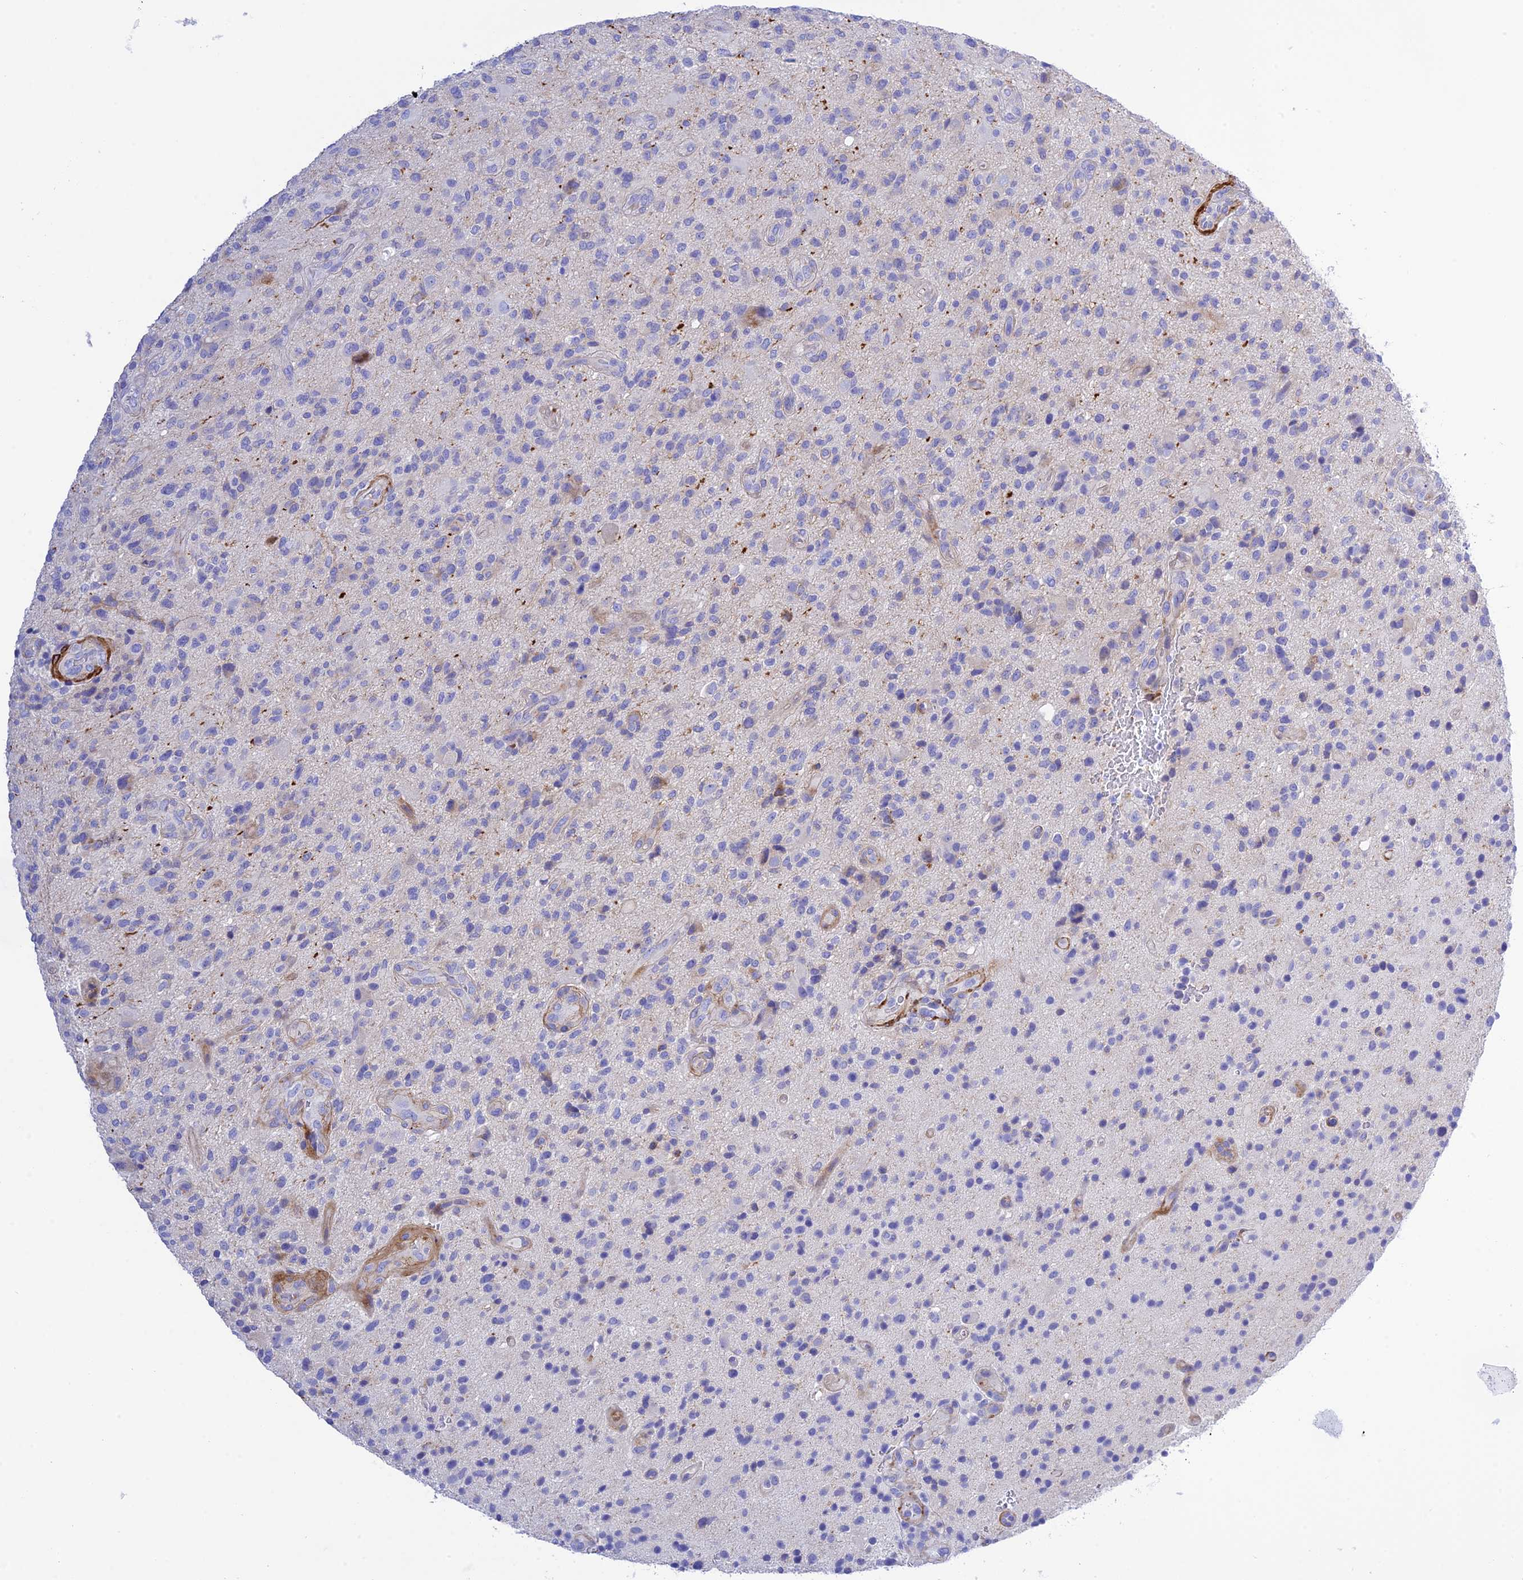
{"staining": {"intensity": "negative", "quantity": "none", "location": "none"}, "tissue": "glioma", "cell_type": "Tumor cells", "image_type": "cancer", "snomed": [{"axis": "morphology", "description": "Glioma, malignant, High grade"}, {"axis": "topography", "description": "Brain"}], "caption": "Photomicrograph shows no significant protein positivity in tumor cells of malignant glioma (high-grade).", "gene": "FRA10AC1", "patient": {"sex": "male", "age": 47}}